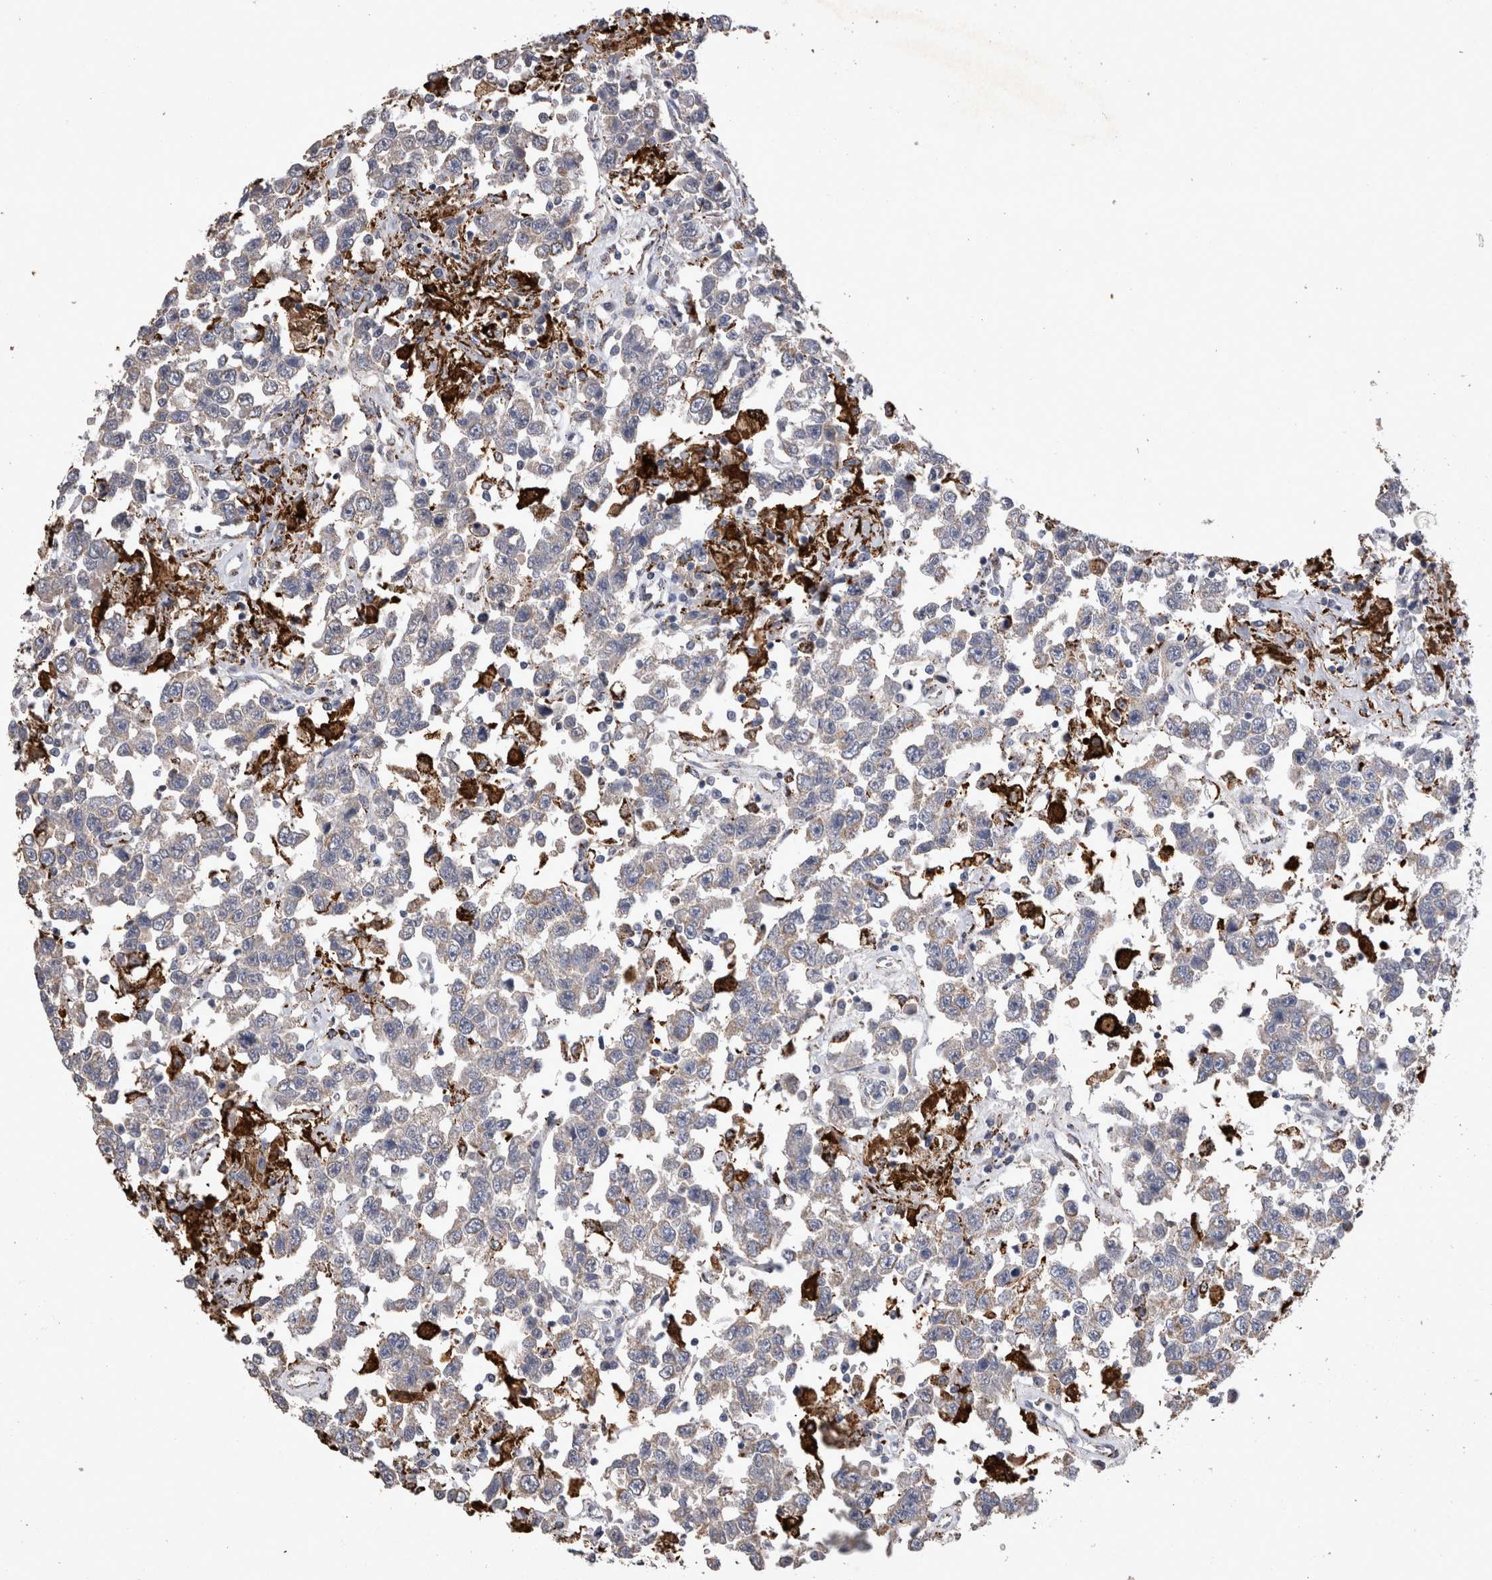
{"staining": {"intensity": "negative", "quantity": "none", "location": "none"}, "tissue": "testis cancer", "cell_type": "Tumor cells", "image_type": "cancer", "snomed": [{"axis": "morphology", "description": "Seminoma, NOS"}, {"axis": "topography", "description": "Testis"}], "caption": "Immunohistochemistry (IHC) of testis cancer displays no staining in tumor cells.", "gene": "DKK3", "patient": {"sex": "male", "age": 41}}